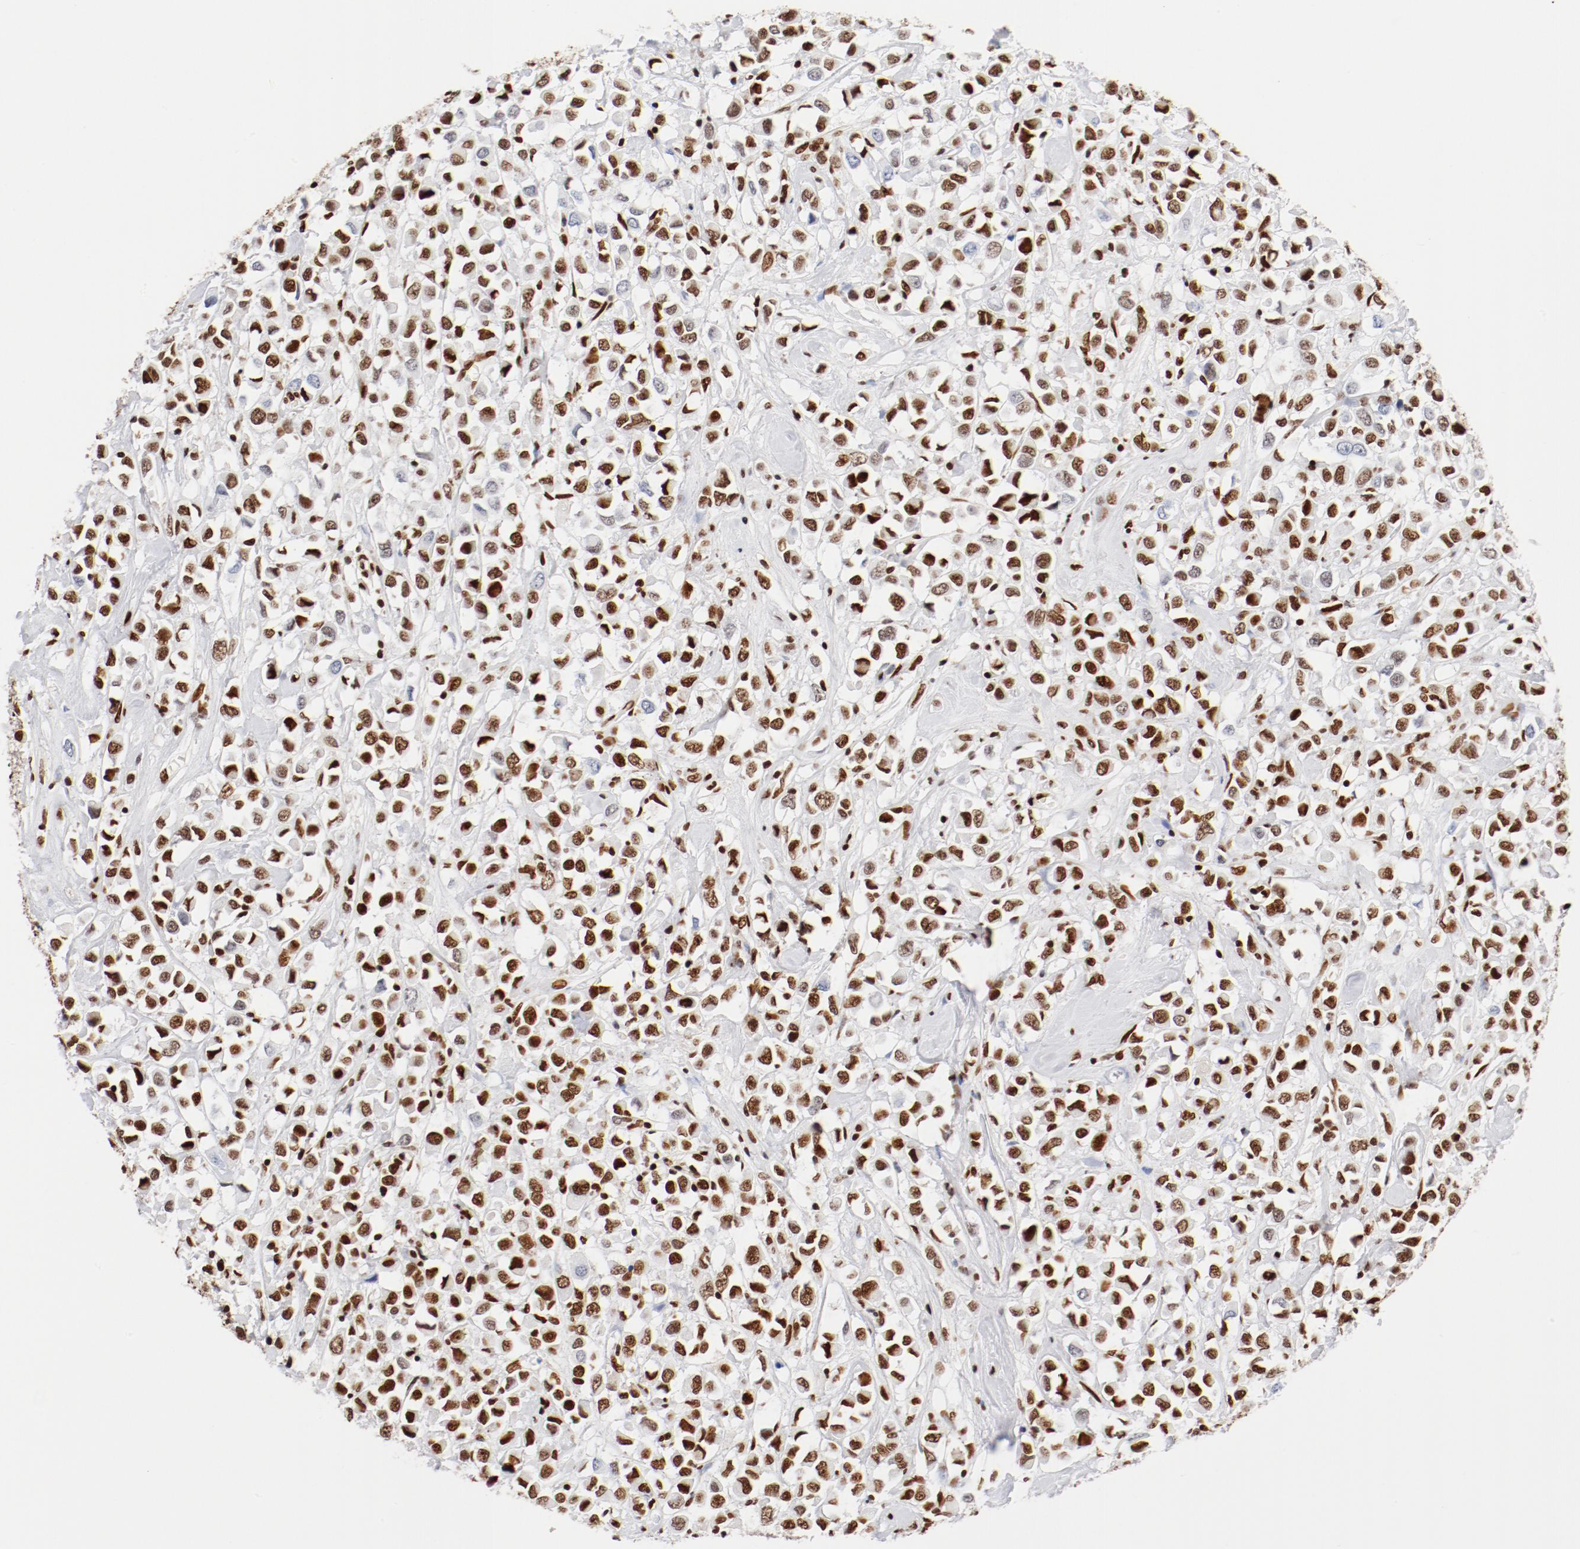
{"staining": {"intensity": "strong", "quantity": ">75%", "location": "nuclear"}, "tissue": "breast cancer", "cell_type": "Tumor cells", "image_type": "cancer", "snomed": [{"axis": "morphology", "description": "Duct carcinoma"}, {"axis": "topography", "description": "Breast"}], "caption": "Immunohistochemical staining of human breast cancer (infiltrating ductal carcinoma) shows high levels of strong nuclear protein expression in approximately >75% of tumor cells. (IHC, brightfield microscopy, high magnification).", "gene": "CTBP1", "patient": {"sex": "female", "age": 61}}